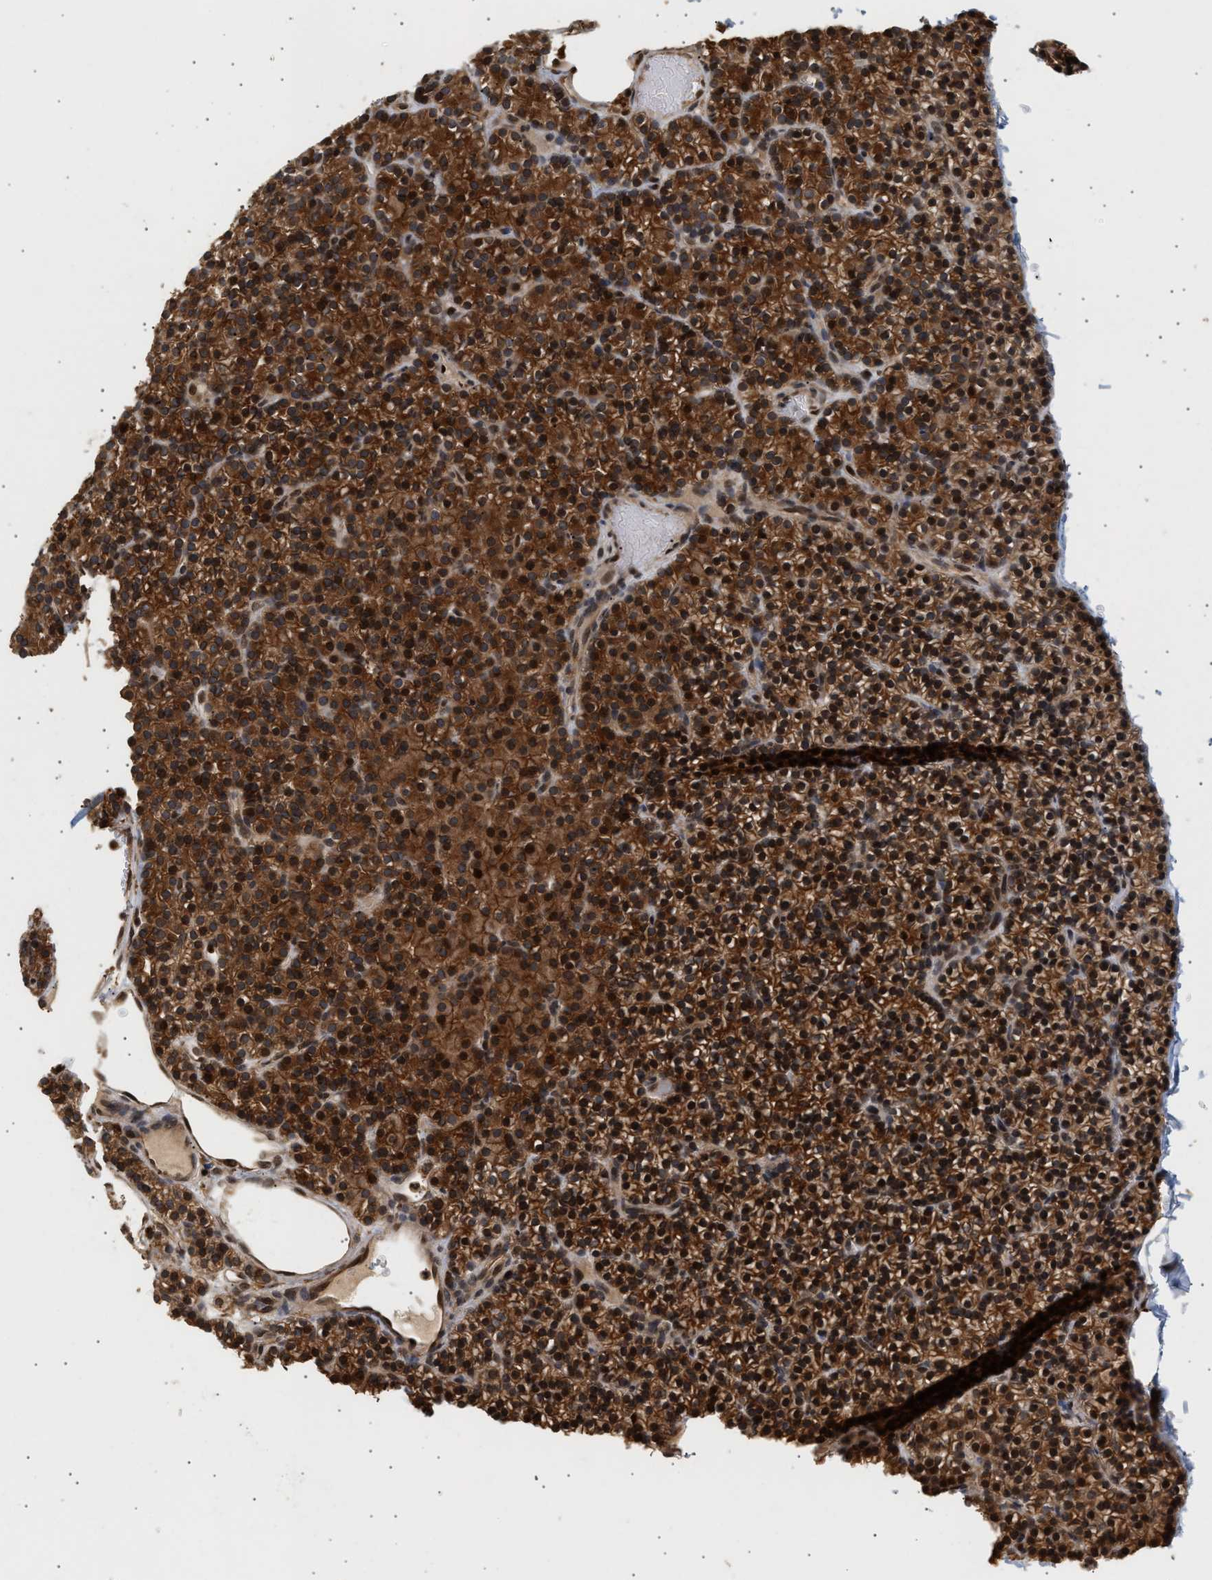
{"staining": {"intensity": "strong", "quantity": ">75%", "location": "cytoplasmic/membranous,nuclear"}, "tissue": "parathyroid gland", "cell_type": "Glandular cells", "image_type": "normal", "snomed": [{"axis": "morphology", "description": "Normal tissue, NOS"}, {"axis": "morphology", "description": "Hyperplasia, NOS"}, {"axis": "topography", "description": "Parathyroid gland"}], "caption": "The image demonstrates staining of benign parathyroid gland, revealing strong cytoplasmic/membranous,nuclear protein positivity (brown color) within glandular cells. (DAB IHC with brightfield microscopy, high magnification).", "gene": "ABHD5", "patient": {"sex": "male", "age": 44}}